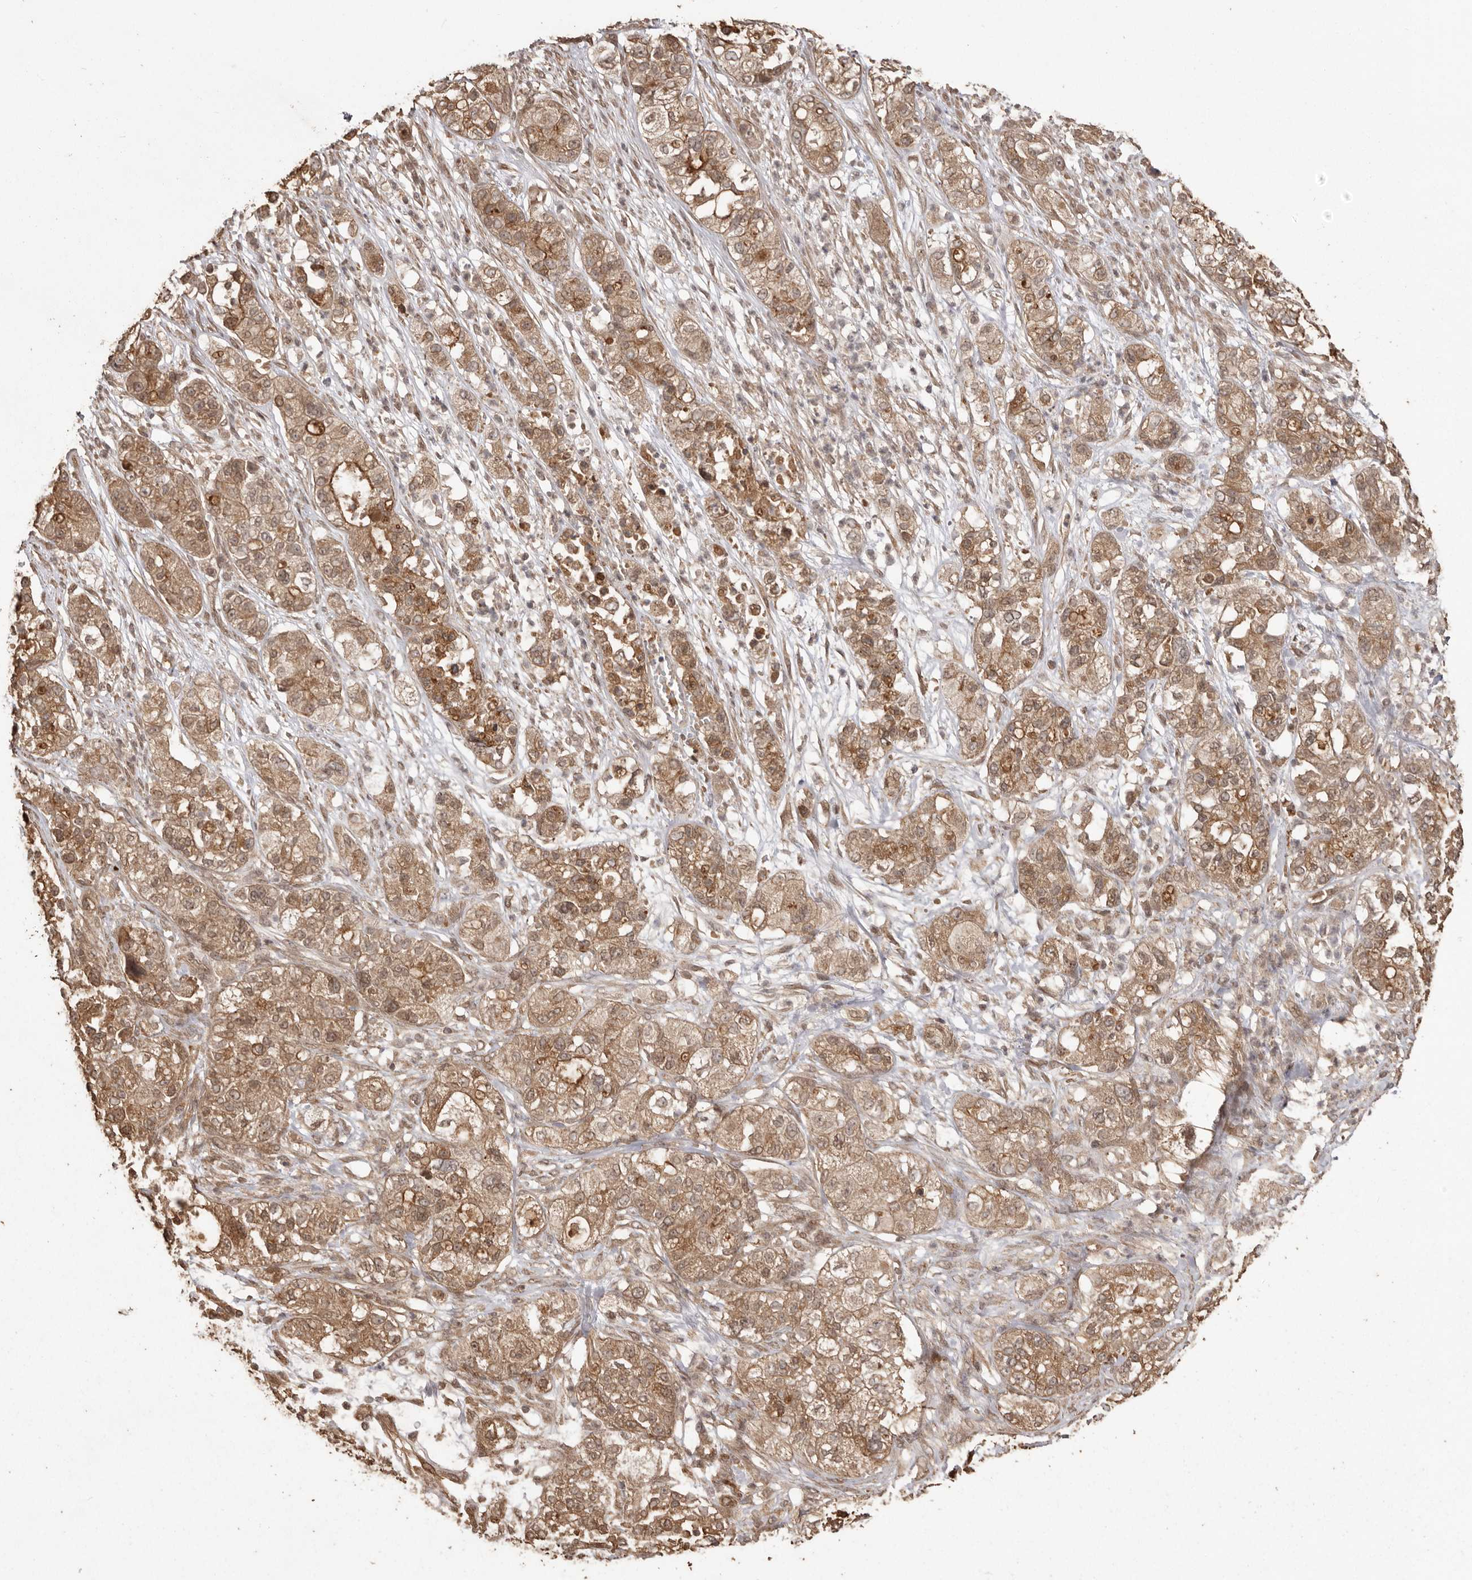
{"staining": {"intensity": "moderate", "quantity": ">75%", "location": "cytoplasmic/membranous"}, "tissue": "pancreatic cancer", "cell_type": "Tumor cells", "image_type": "cancer", "snomed": [{"axis": "morphology", "description": "Adenocarcinoma, NOS"}, {"axis": "topography", "description": "Pancreas"}], "caption": "Pancreatic adenocarcinoma stained with DAB (3,3'-diaminobenzidine) IHC exhibits medium levels of moderate cytoplasmic/membranous positivity in approximately >75% of tumor cells. The staining was performed using DAB (3,3'-diaminobenzidine) to visualize the protein expression in brown, while the nuclei were stained in blue with hematoxylin (Magnification: 20x).", "gene": "NUP43", "patient": {"sex": "female", "age": 78}}